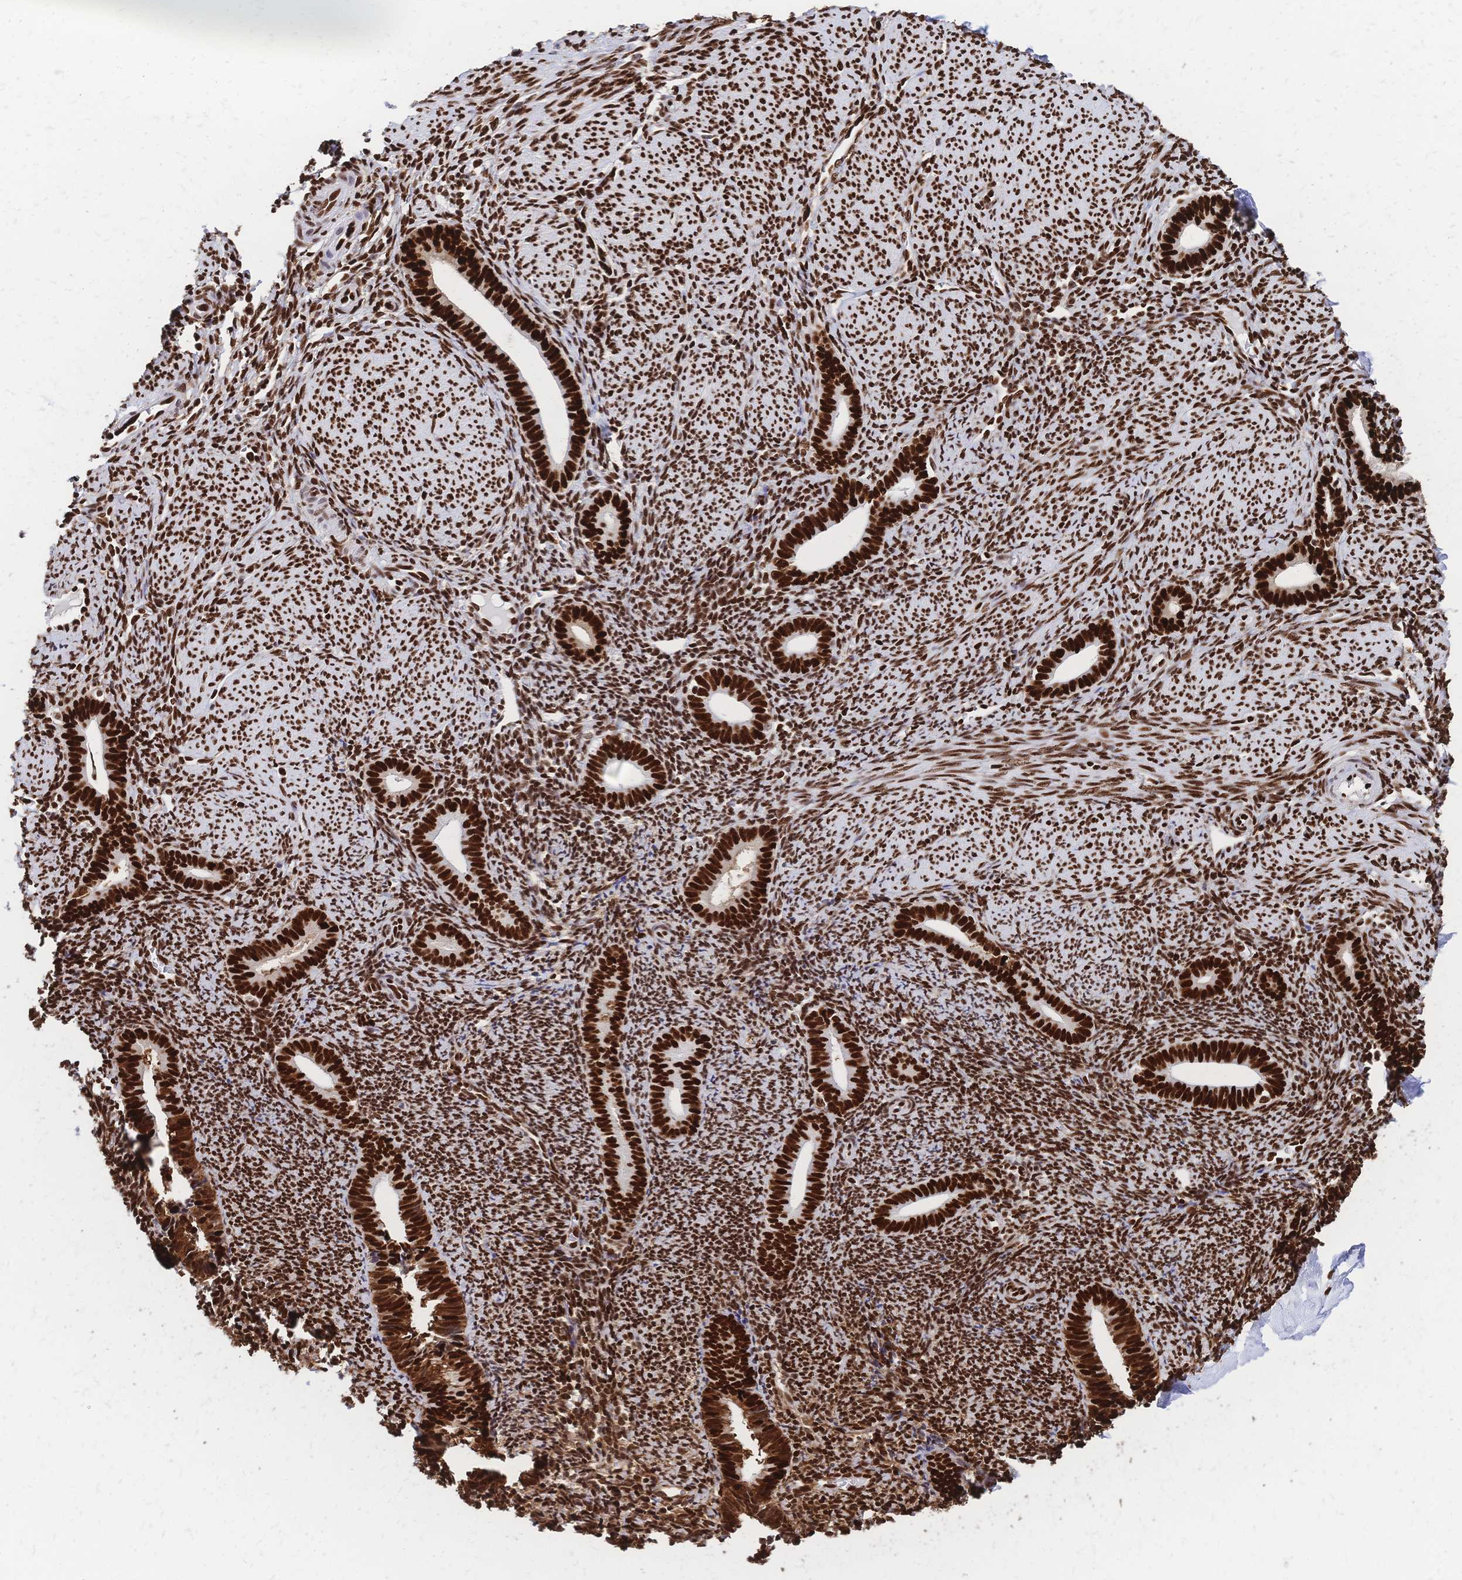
{"staining": {"intensity": "strong", "quantity": ">75%", "location": "nuclear"}, "tissue": "endometrium", "cell_type": "Cells in endometrial stroma", "image_type": "normal", "snomed": [{"axis": "morphology", "description": "Normal tissue, NOS"}, {"axis": "topography", "description": "Endometrium"}], "caption": "The photomicrograph displays immunohistochemical staining of unremarkable endometrium. There is strong nuclear expression is appreciated in approximately >75% of cells in endometrial stroma.", "gene": "HDGF", "patient": {"sex": "female", "age": 39}}